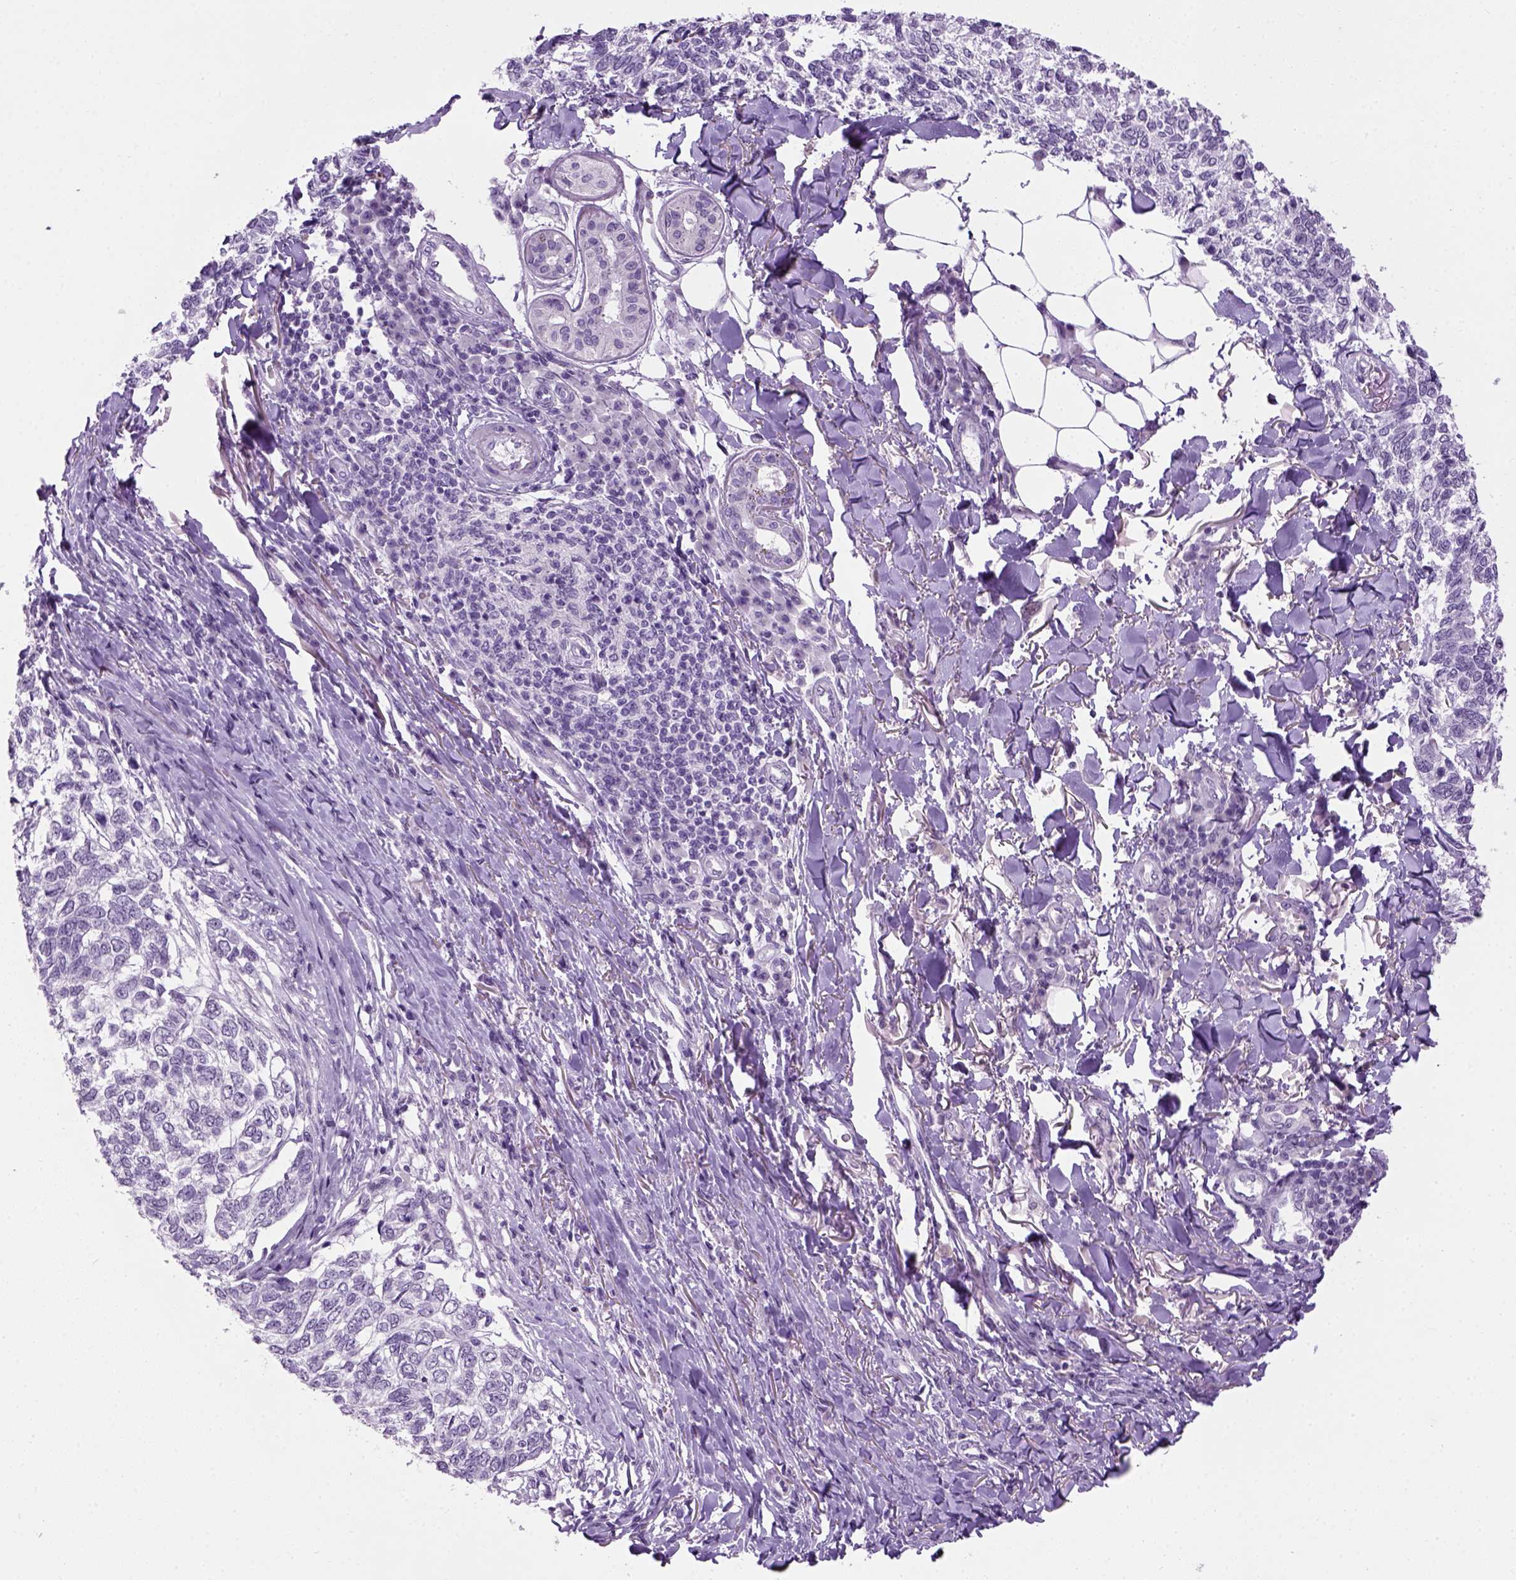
{"staining": {"intensity": "negative", "quantity": "none", "location": "none"}, "tissue": "skin cancer", "cell_type": "Tumor cells", "image_type": "cancer", "snomed": [{"axis": "morphology", "description": "Basal cell carcinoma"}, {"axis": "topography", "description": "Skin"}], "caption": "There is no significant positivity in tumor cells of skin cancer (basal cell carcinoma).", "gene": "GABRB2", "patient": {"sex": "female", "age": 65}}